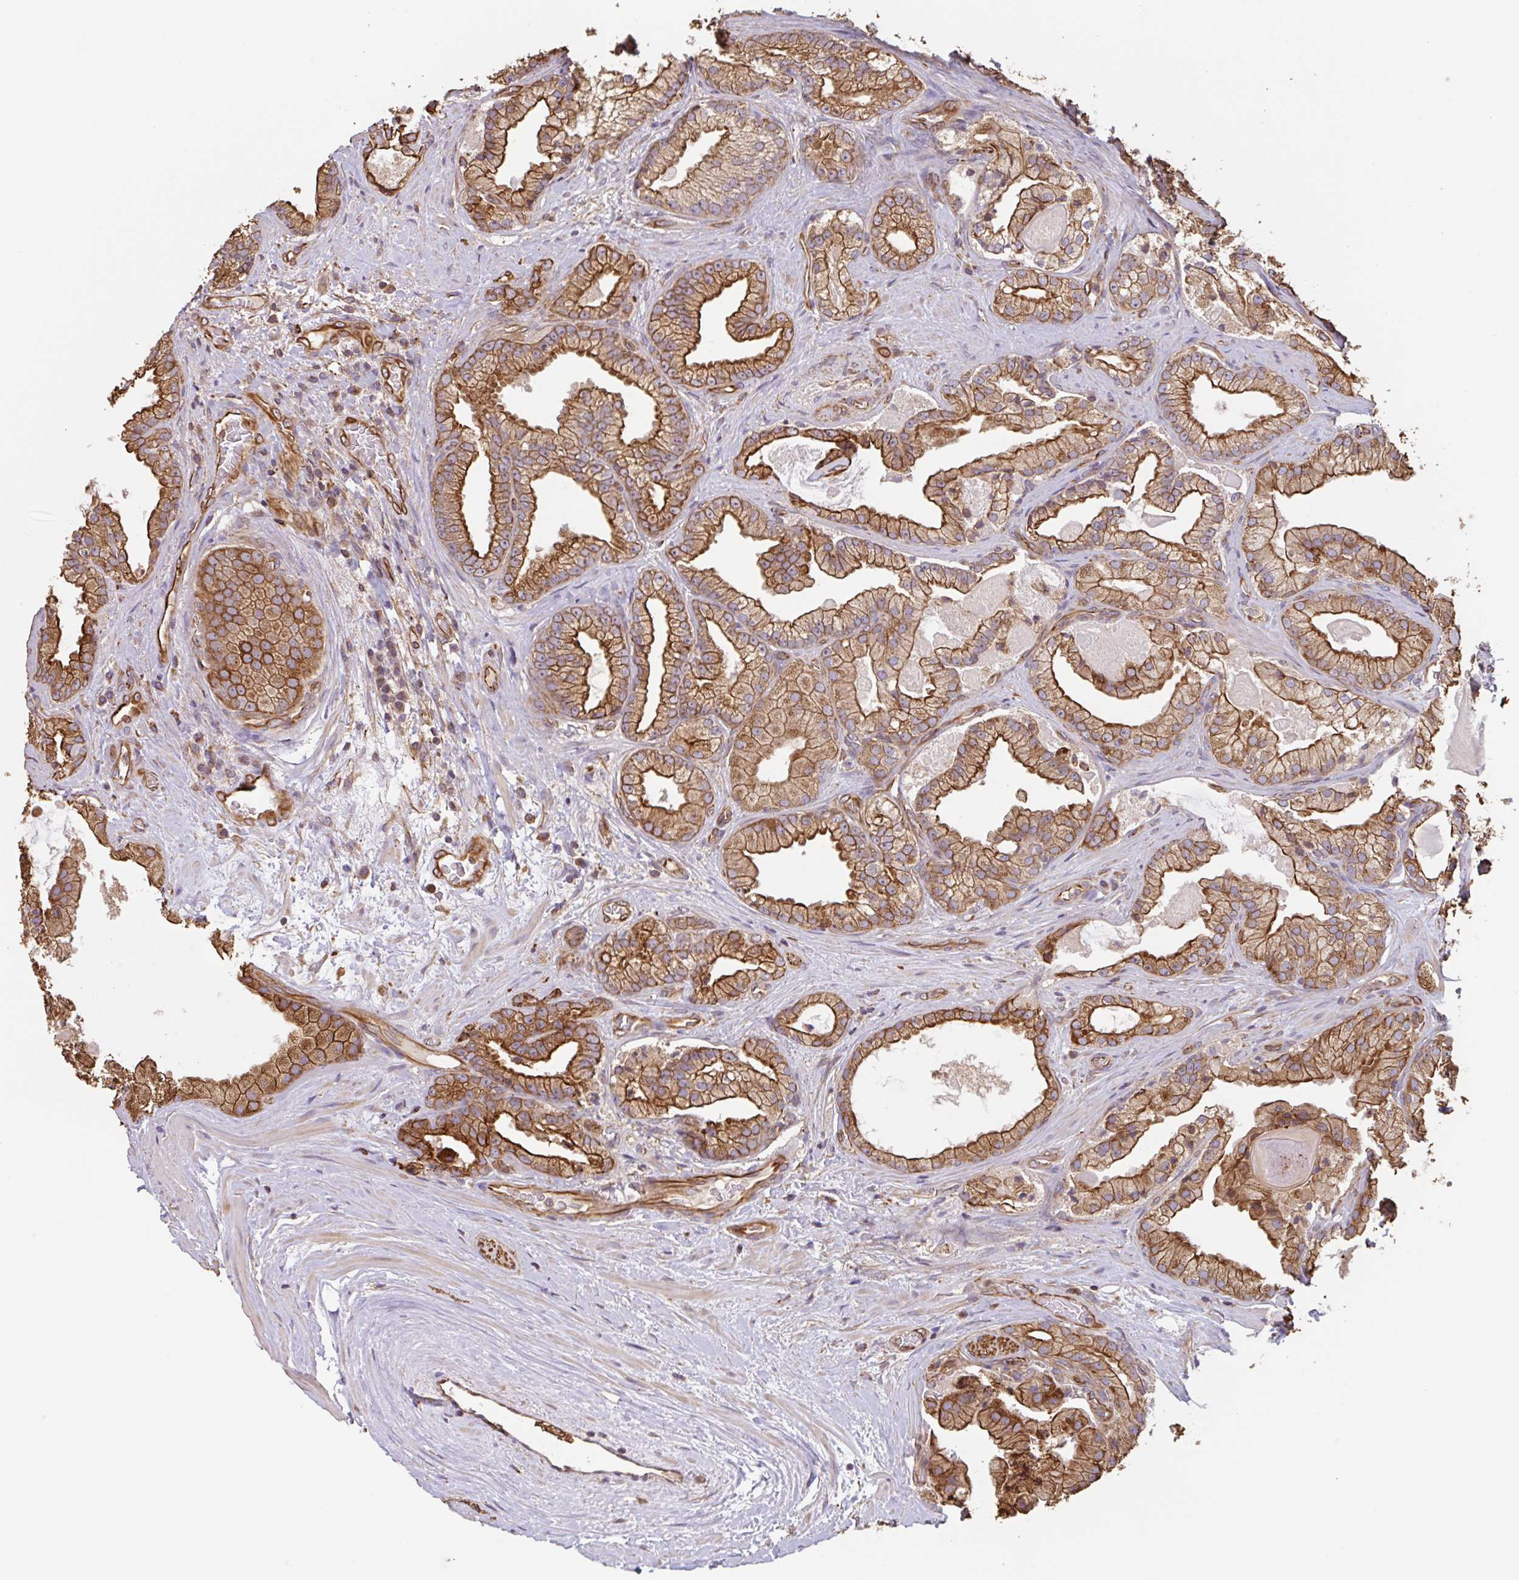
{"staining": {"intensity": "strong", "quantity": ">75%", "location": "cytoplasmic/membranous"}, "tissue": "prostate cancer", "cell_type": "Tumor cells", "image_type": "cancer", "snomed": [{"axis": "morphology", "description": "Adenocarcinoma, High grade"}, {"axis": "topography", "description": "Prostate"}], "caption": "Immunohistochemical staining of human prostate adenocarcinoma (high-grade) exhibits high levels of strong cytoplasmic/membranous protein expression in approximately >75% of tumor cells.", "gene": "ZNF790", "patient": {"sex": "male", "age": 68}}